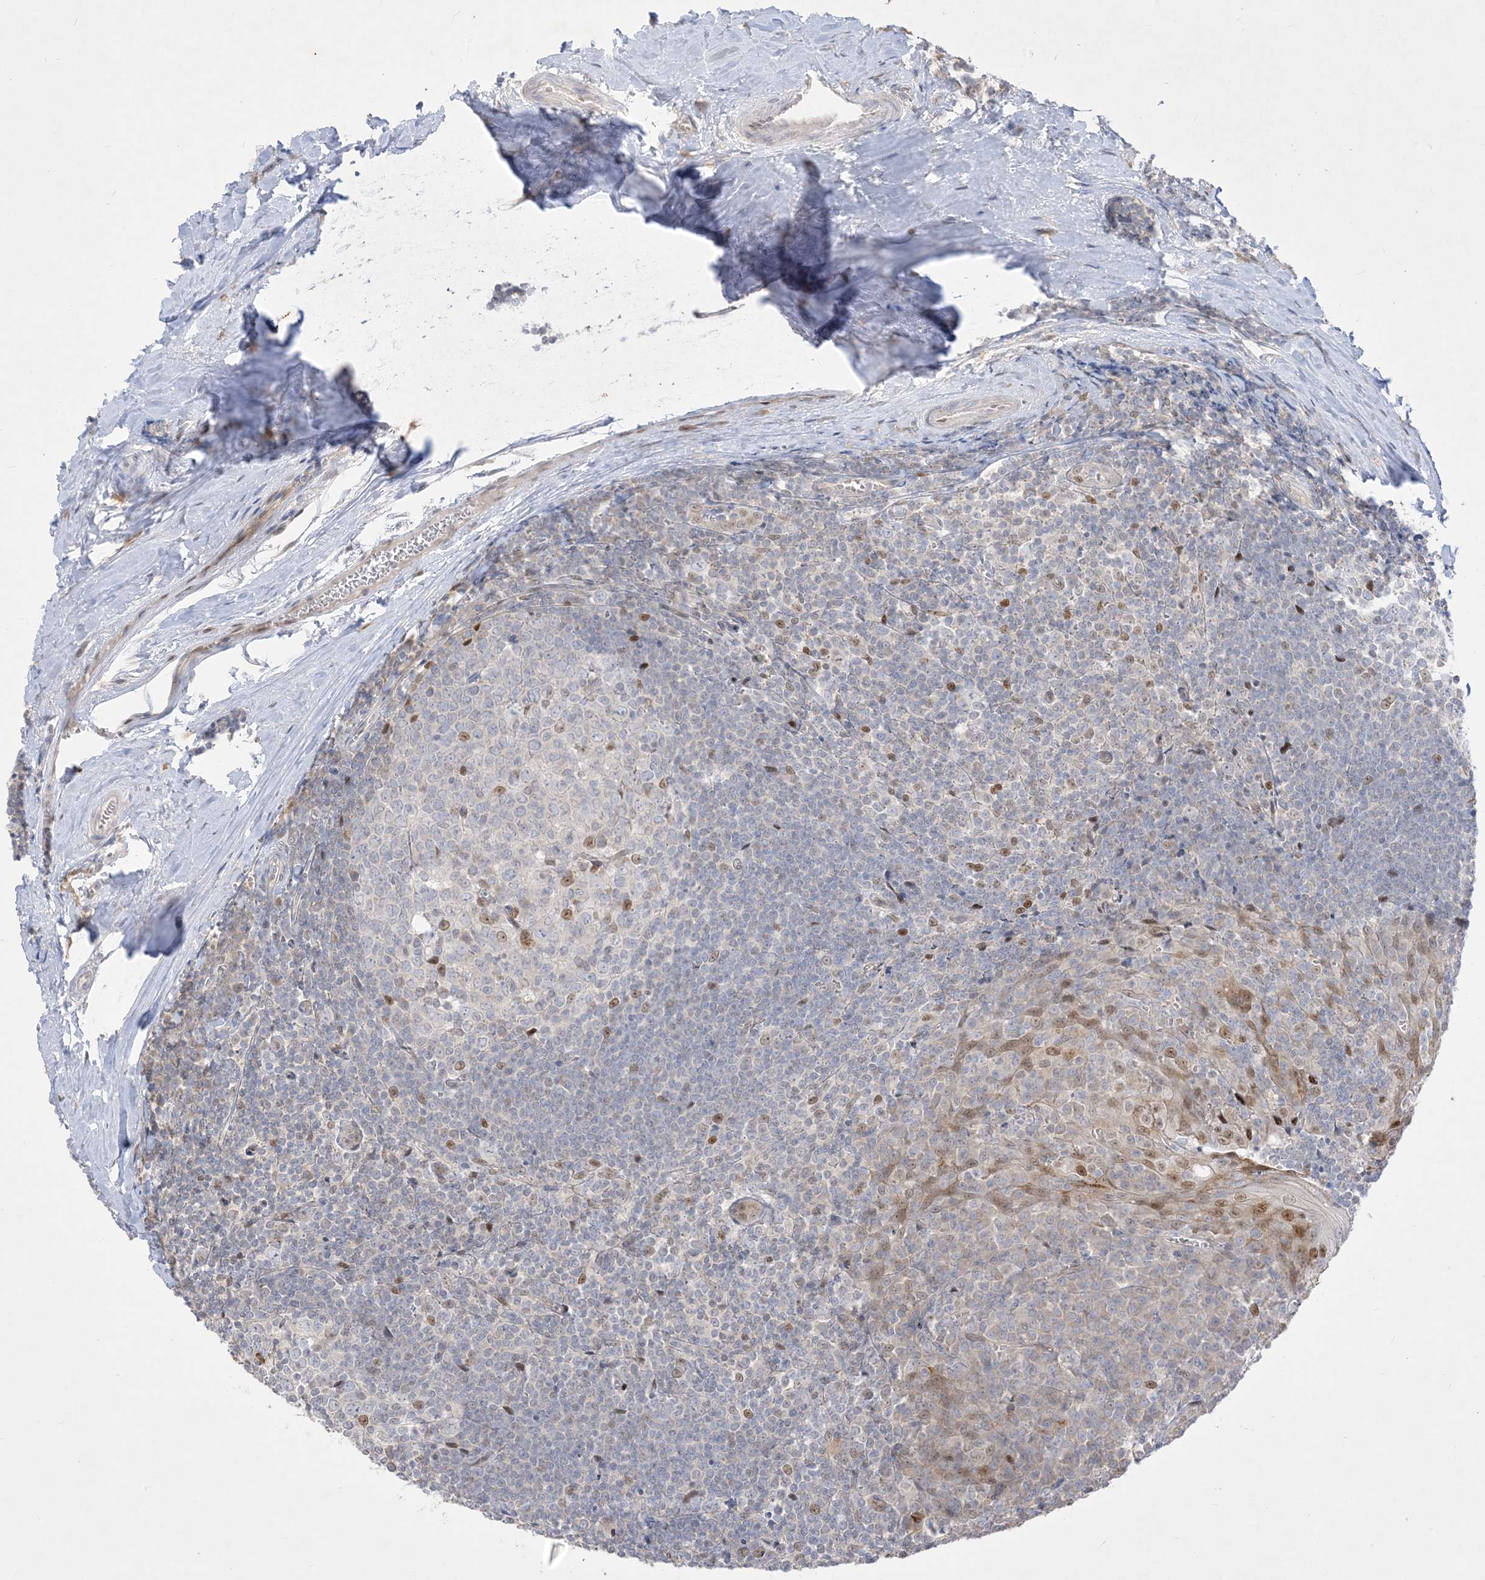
{"staining": {"intensity": "negative", "quantity": "none", "location": "none"}, "tissue": "tonsil", "cell_type": "Germinal center cells", "image_type": "normal", "snomed": [{"axis": "morphology", "description": "Normal tissue, NOS"}, {"axis": "topography", "description": "Tonsil"}], "caption": "DAB immunohistochemical staining of normal human tonsil demonstrates no significant expression in germinal center cells.", "gene": "BHLHE40", "patient": {"sex": "male", "age": 27}}